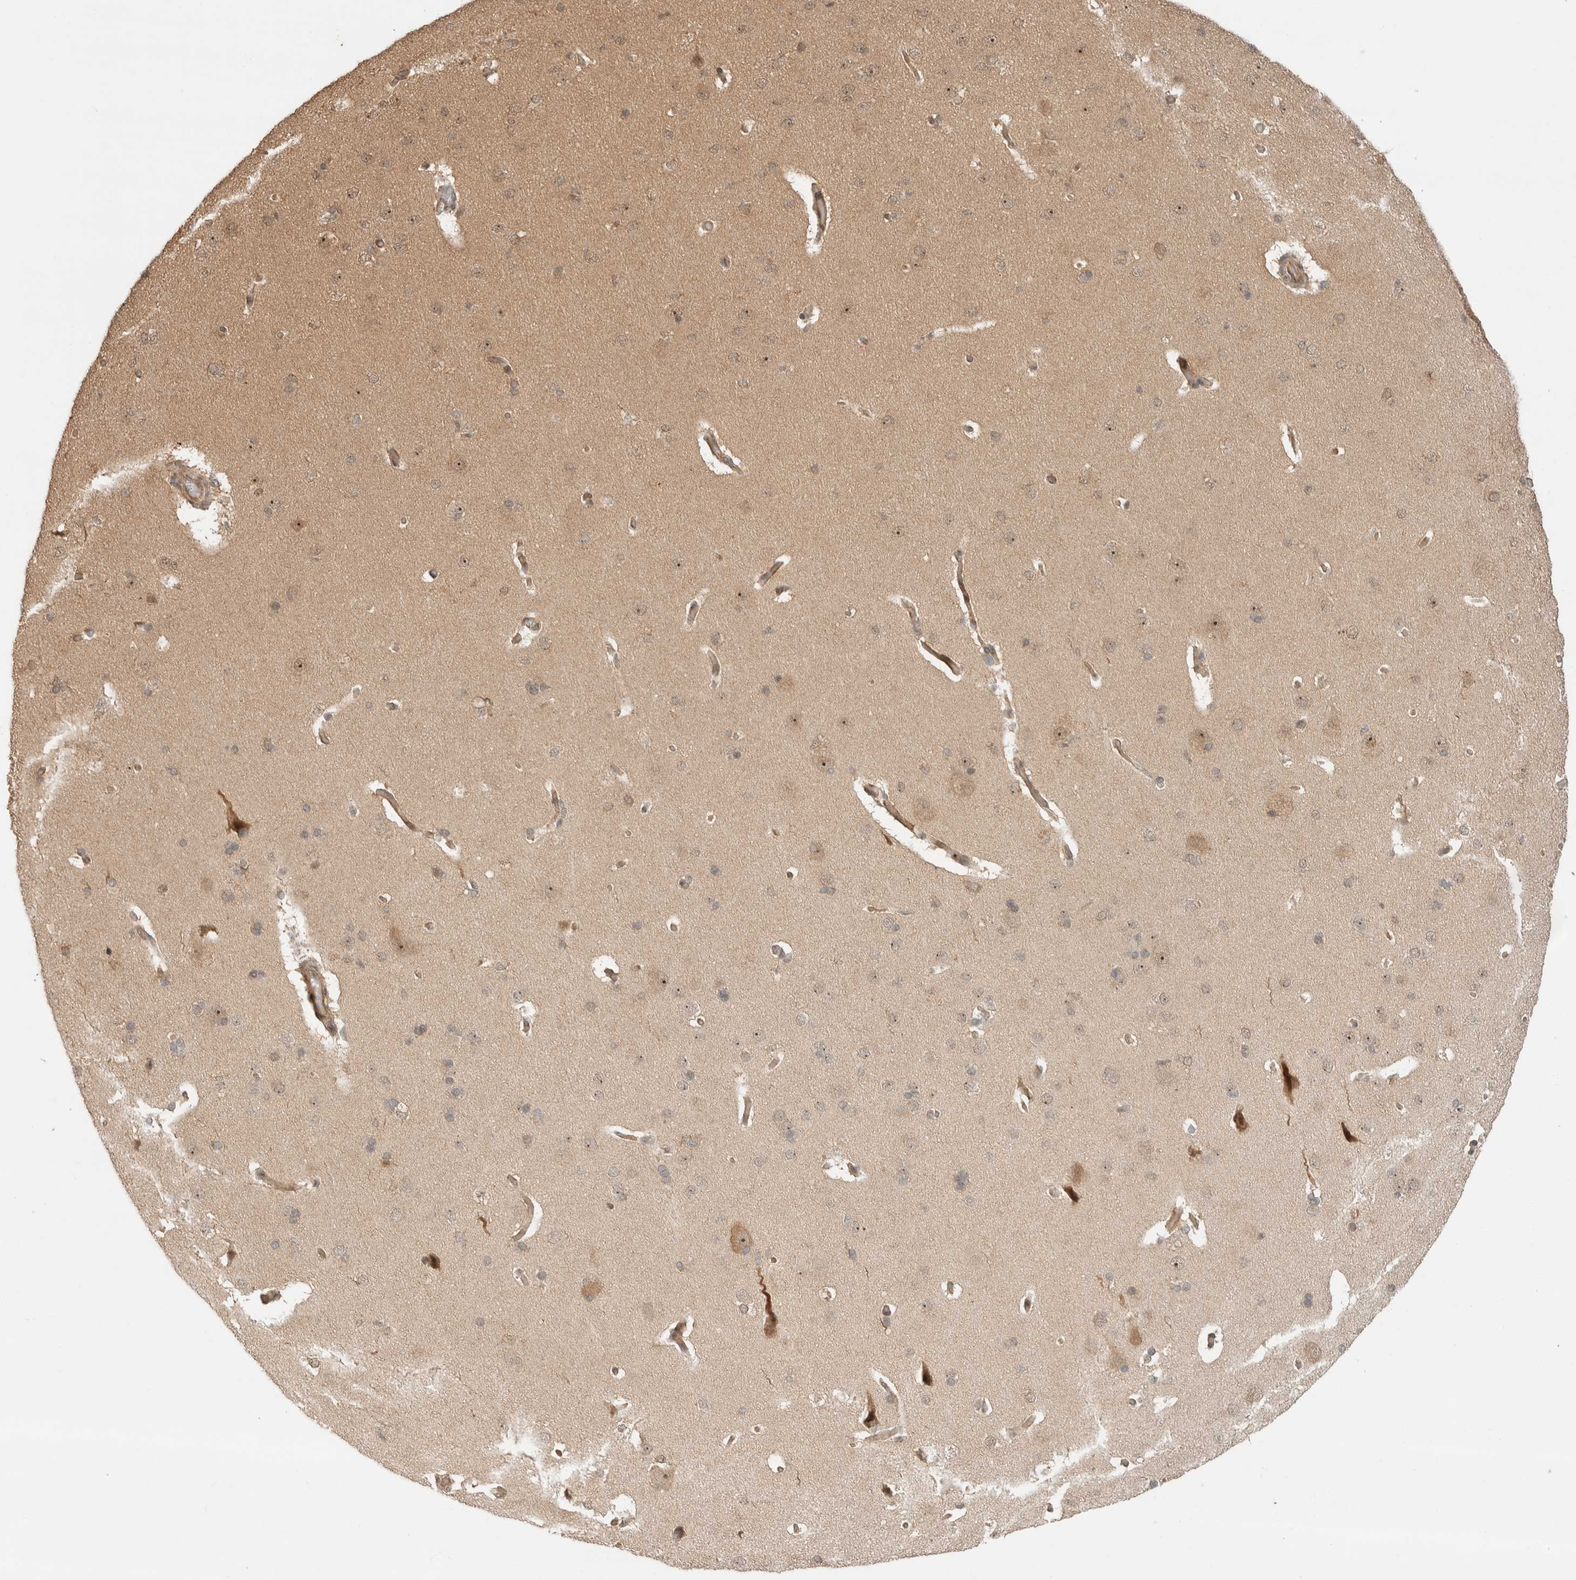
{"staining": {"intensity": "moderate", "quantity": ">75%", "location": "cytoplasmic/membranous"}, "tissue": "cerebral cortex", "cell_type": "Endothelial cells", "image_type": "normal", "snomed": [{"axis": "morphology", "description": "Normal tissue, NOS"}, {"axis": "topography", "description": "Cerebral cortex"}], "caption": "Endothelial cells exhibit moderate cytoplasmic/membranous staining in approximately >75% of cells in unremarkable cerebral cortex.", "gene": "ZBTB2", "patient": {"sex": "male", "age": 62}}